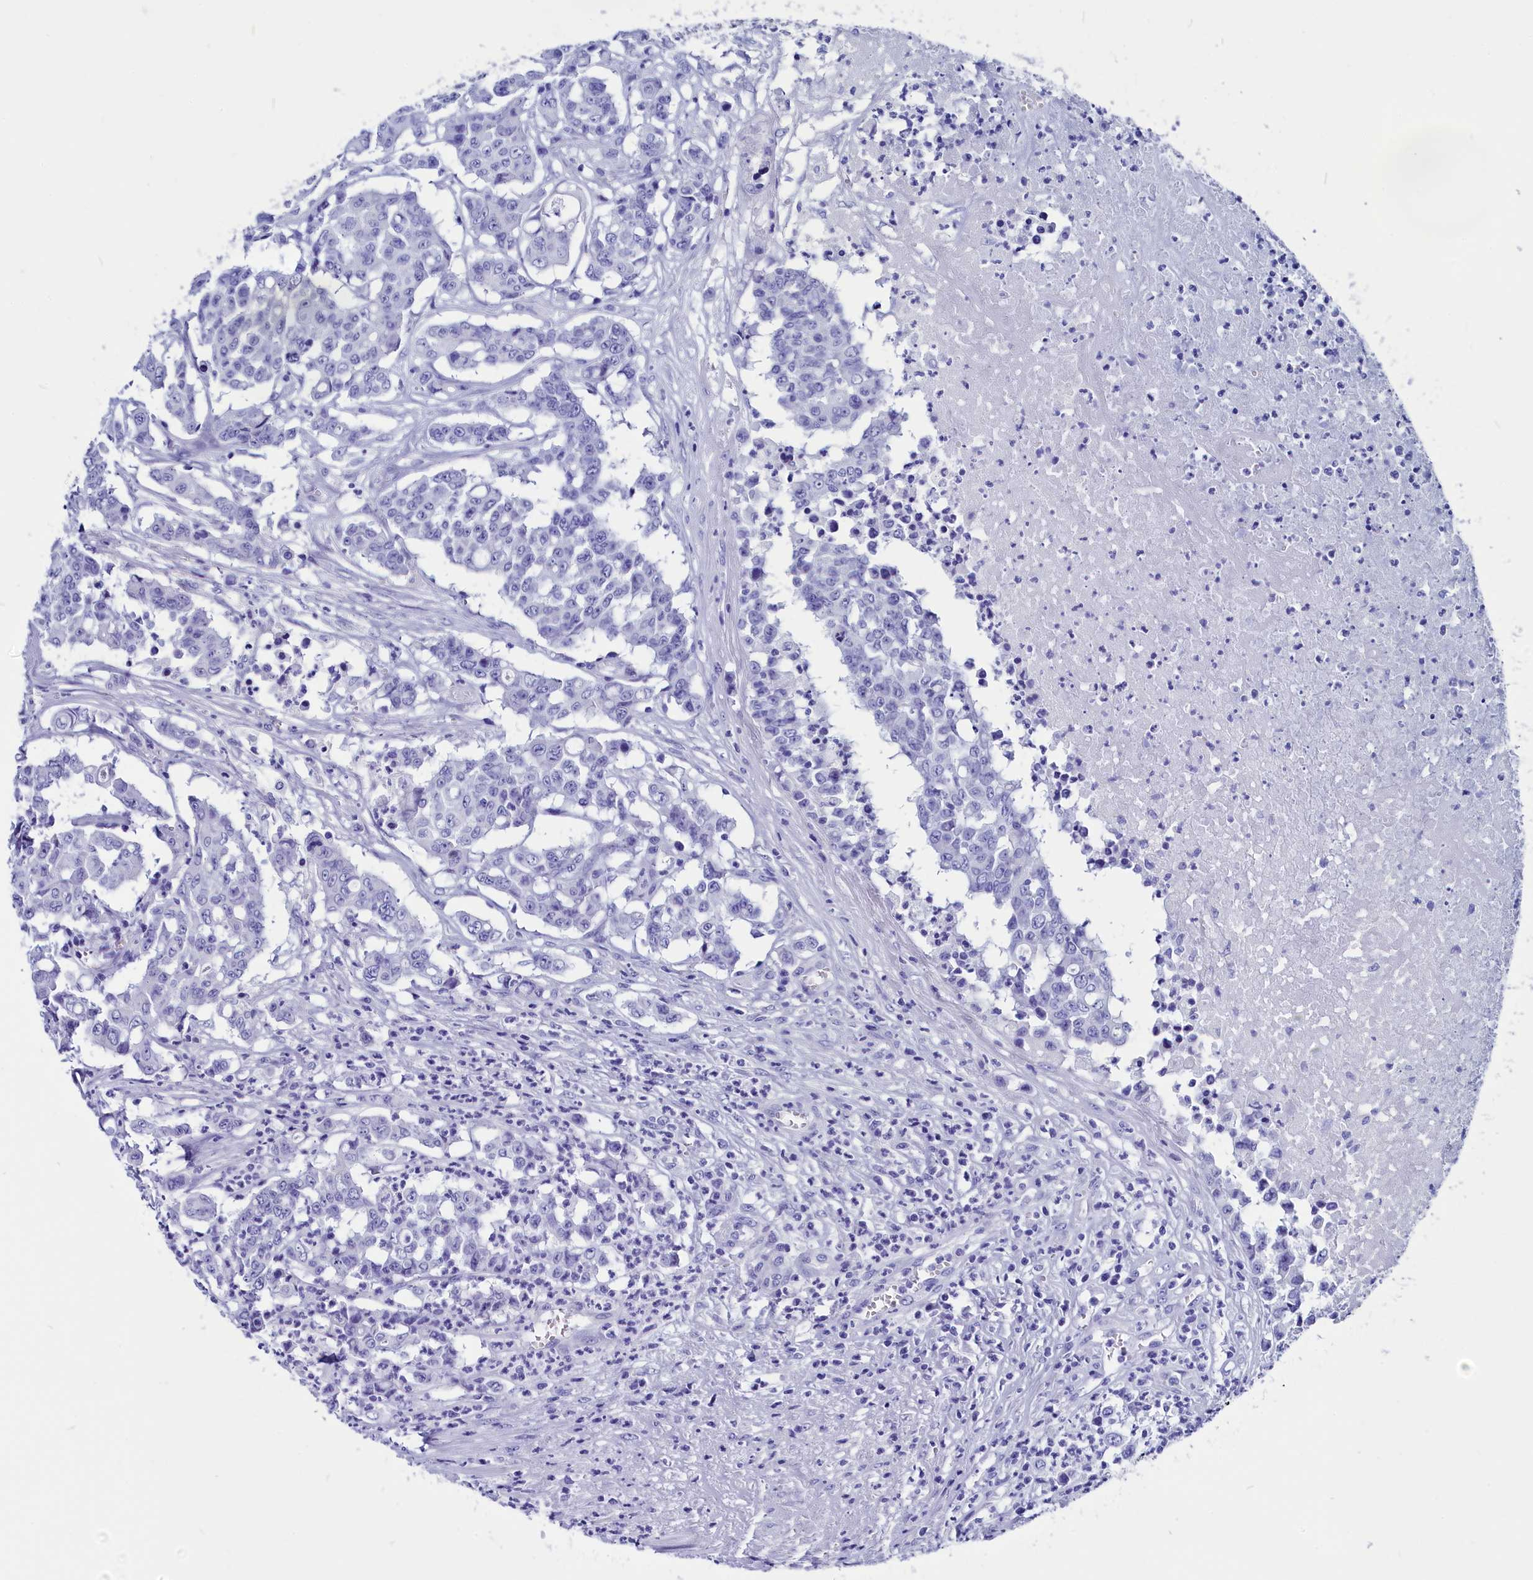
{"staining": {"intensity": "negative", "quantity": "none", "location": "none"}, "tissue": "colorectal cancer", "cell_type": "Tumor cells", "image_type": "cancer", "snomed": [{"axis": "morphology", "description": "Adenocarcinoma, NOS"}, {"axis": "topography", "description": "Colon"}], "caption": "Protein analysis of colorectal adenocarcinoma exhibits no significant staining in tumor cells.", "gene": "ANKRD29", "patient": {"sex": "male", "age": 51}}